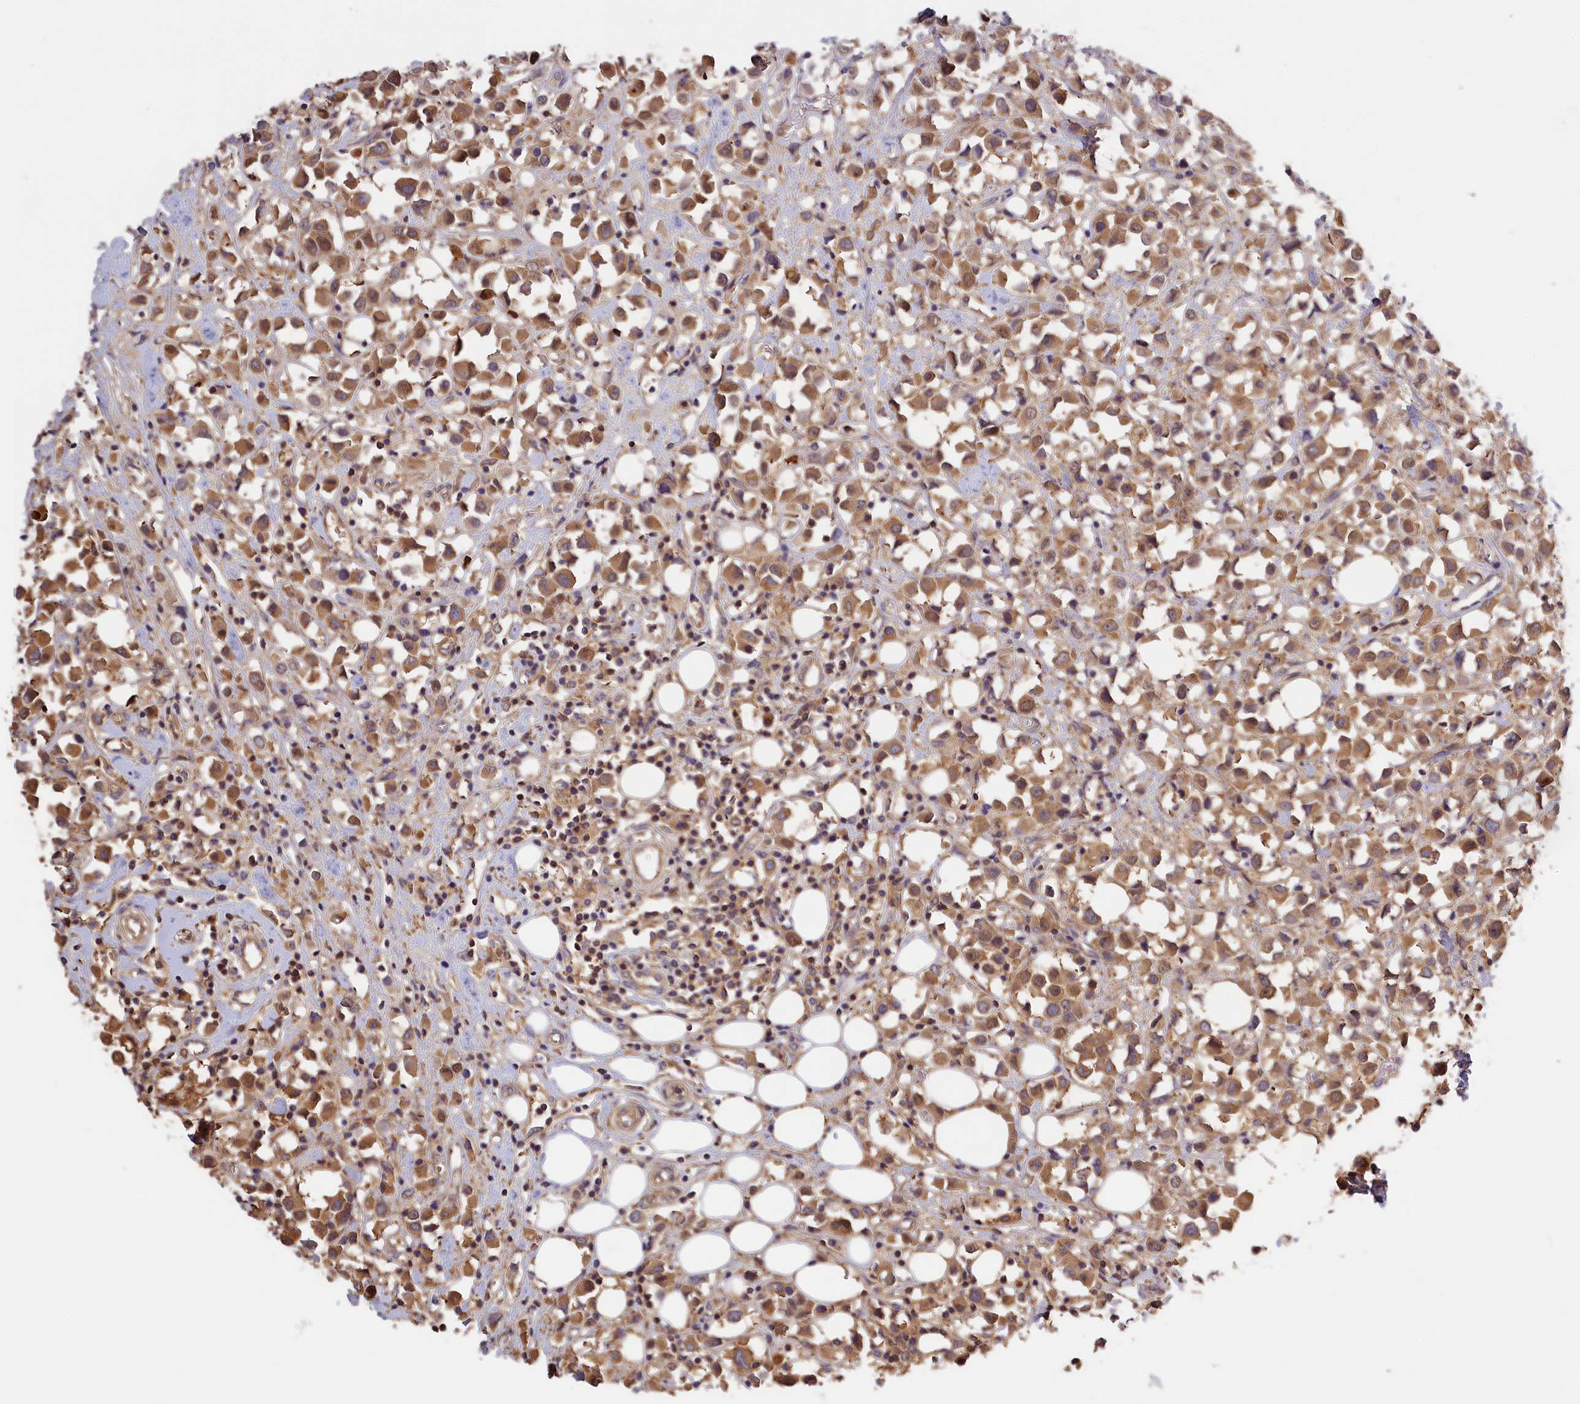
{"staining": {"intensity": "moderate", "quantity": ">75%", "location": "cytoplasmic/membranous"}, "tissue": "breast cancer", "cell_type": "Tumor cells", "image_type": "cancer", "snomed": [{"axis": "morphology", "description": "Duct carcinoma"}, {"axis": "topography", "description": "Breast"}], "caption": "A histopathology image showing moderate cytoplasmic/membranous expression in about >75% of tumor cells in breast cancer (intraductal carcinoma), as visualized by brown immunohistochemical staining.", "gene": "ADGRD1", "patient": {"sex": "female", "age": 61}}